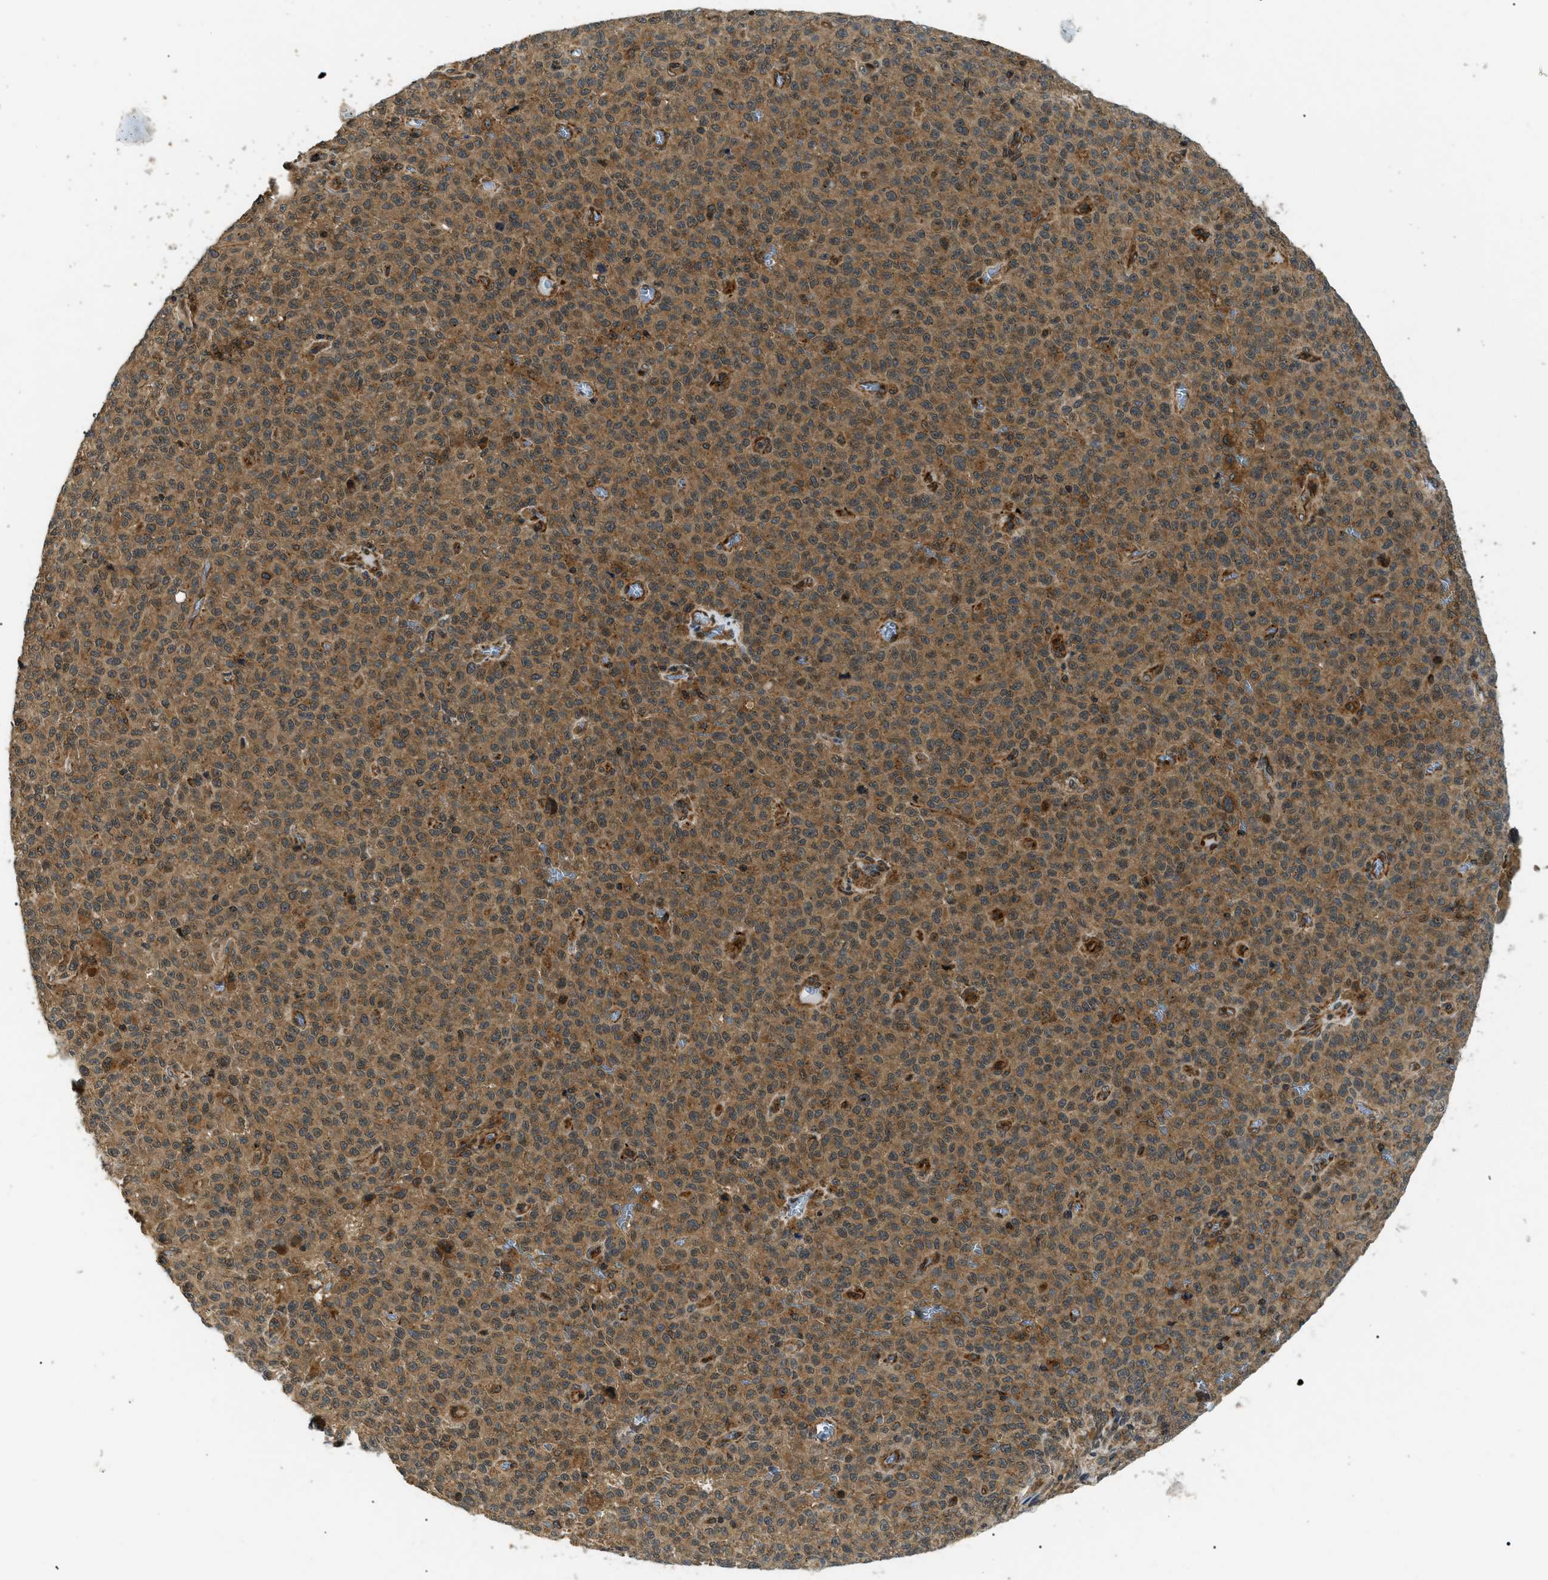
{"staining": {"intensity": "moderate", "quantity": ">75%", "location": "cytoplasmic/membranous"}, "tissue": "melanoma", "cell_type": "Tumor cells", "image_type": "cancer", "snomed": [{"axis": "morphology", "description": "Malignant melanoma, NOS"}, {"axis": "topography", "description": "Skin"}], "caption": "DAB immunohistochemical staining of human malignant melanoma shows moderate cytoplasmic/membranous protein expression in approximately >75% of tumor cells. (IHC, brightfield microscopy, high magnification).", "gene": "ATP6AP1", "patient": {"sex": "female", "age": 82}}